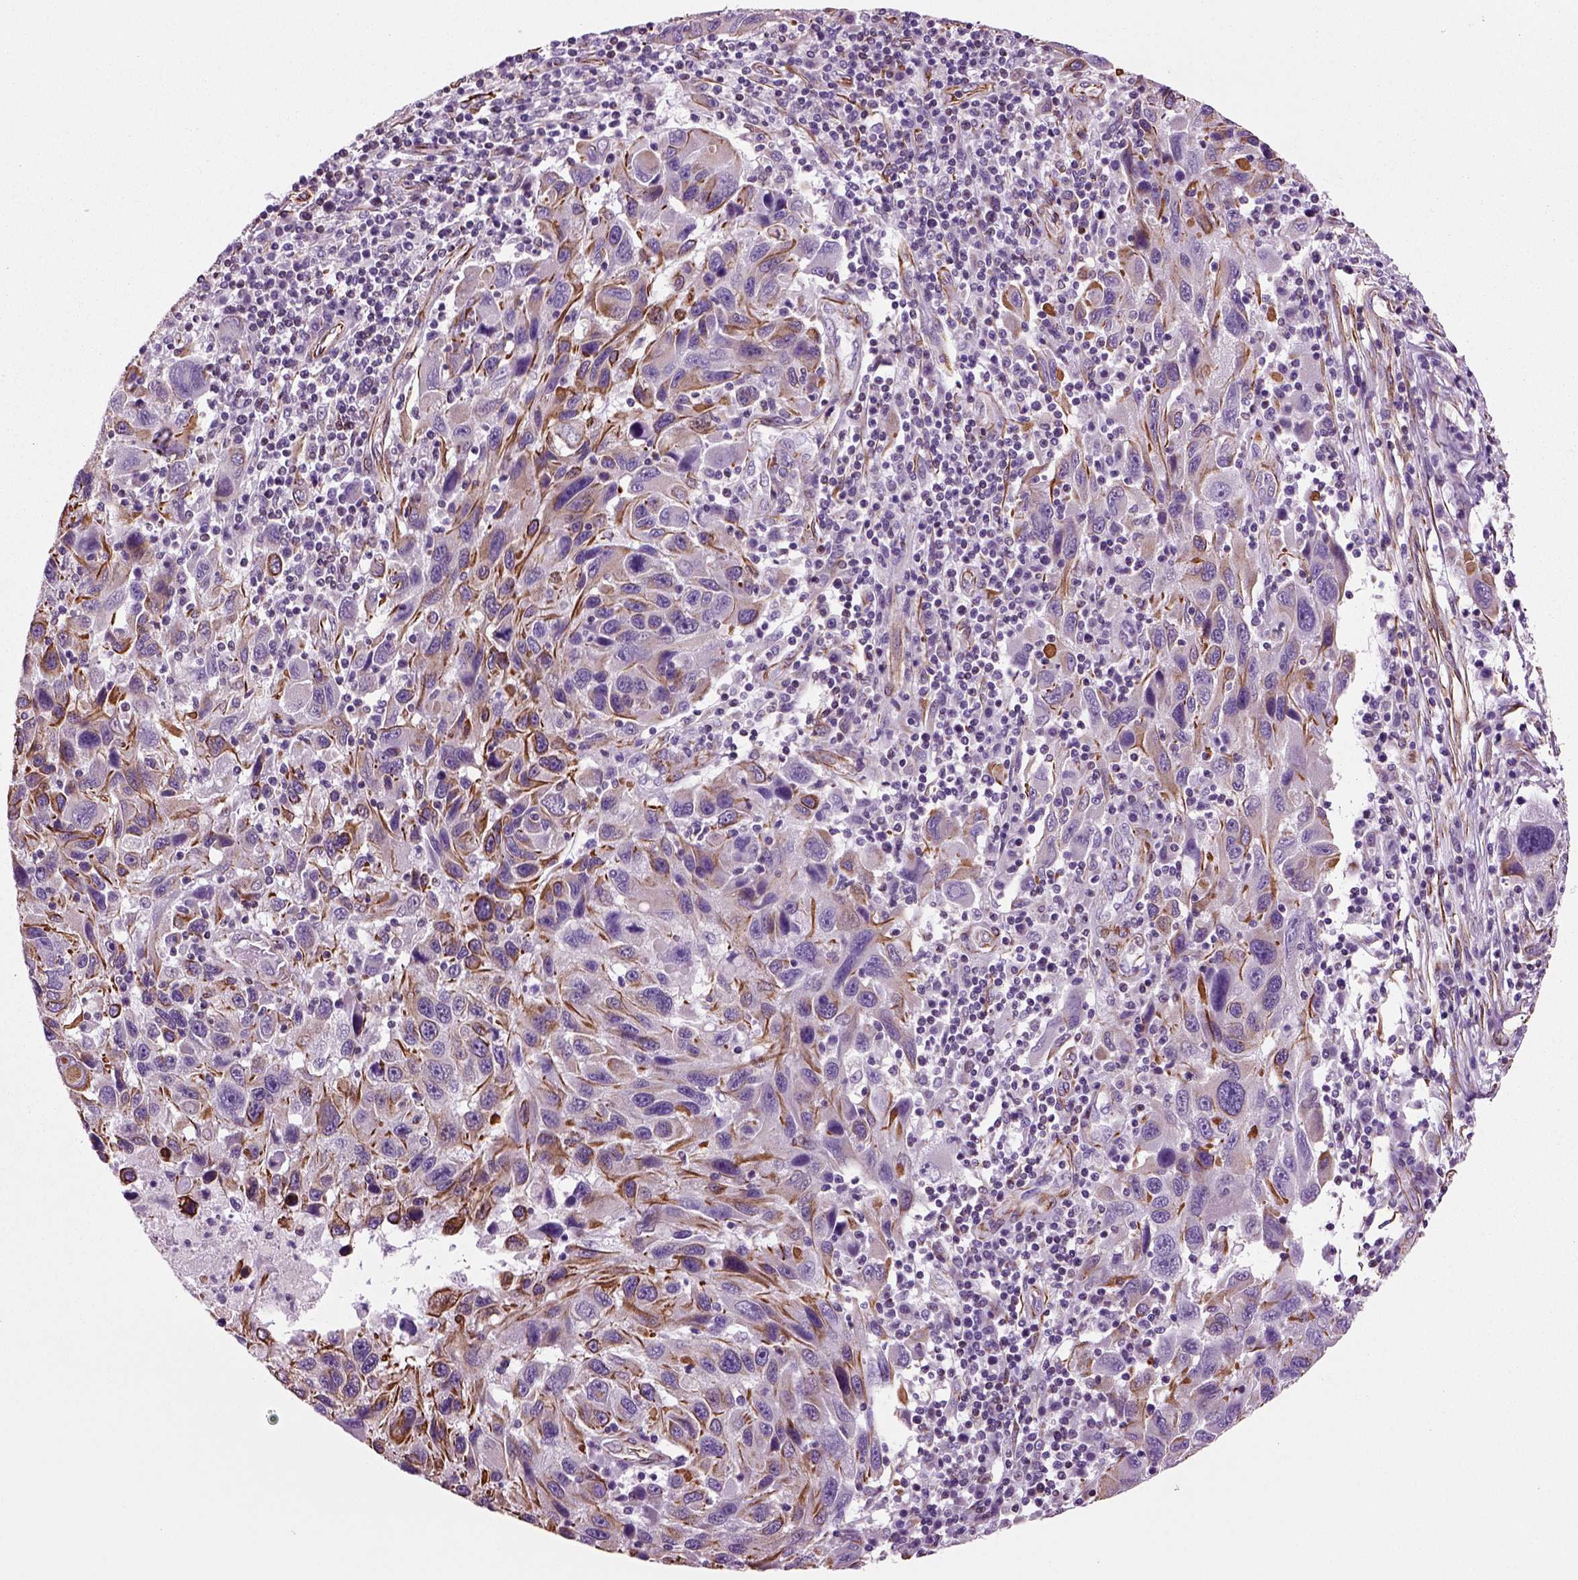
{"staining": {"intensity": "strong", "quantity": "25%-75%", "location": "cytoplasmic/membranous"}, "tissue": "melanoma", "cell_type": "Tumor cells", "image_type": "cancer", "snomed": [{"axis": "morphology", "description": "Malignant melanoma, NOS"}, {"axis": "topography", "description": "Skin"}], "caption": "Brown immunohistochemical staining in melanoma displays strong cytoplasmic/membranous staining in approximately 25%-75% of tumor cells.", "gene": "ACER3", "patient": {"sex": "male", "age": 53}}